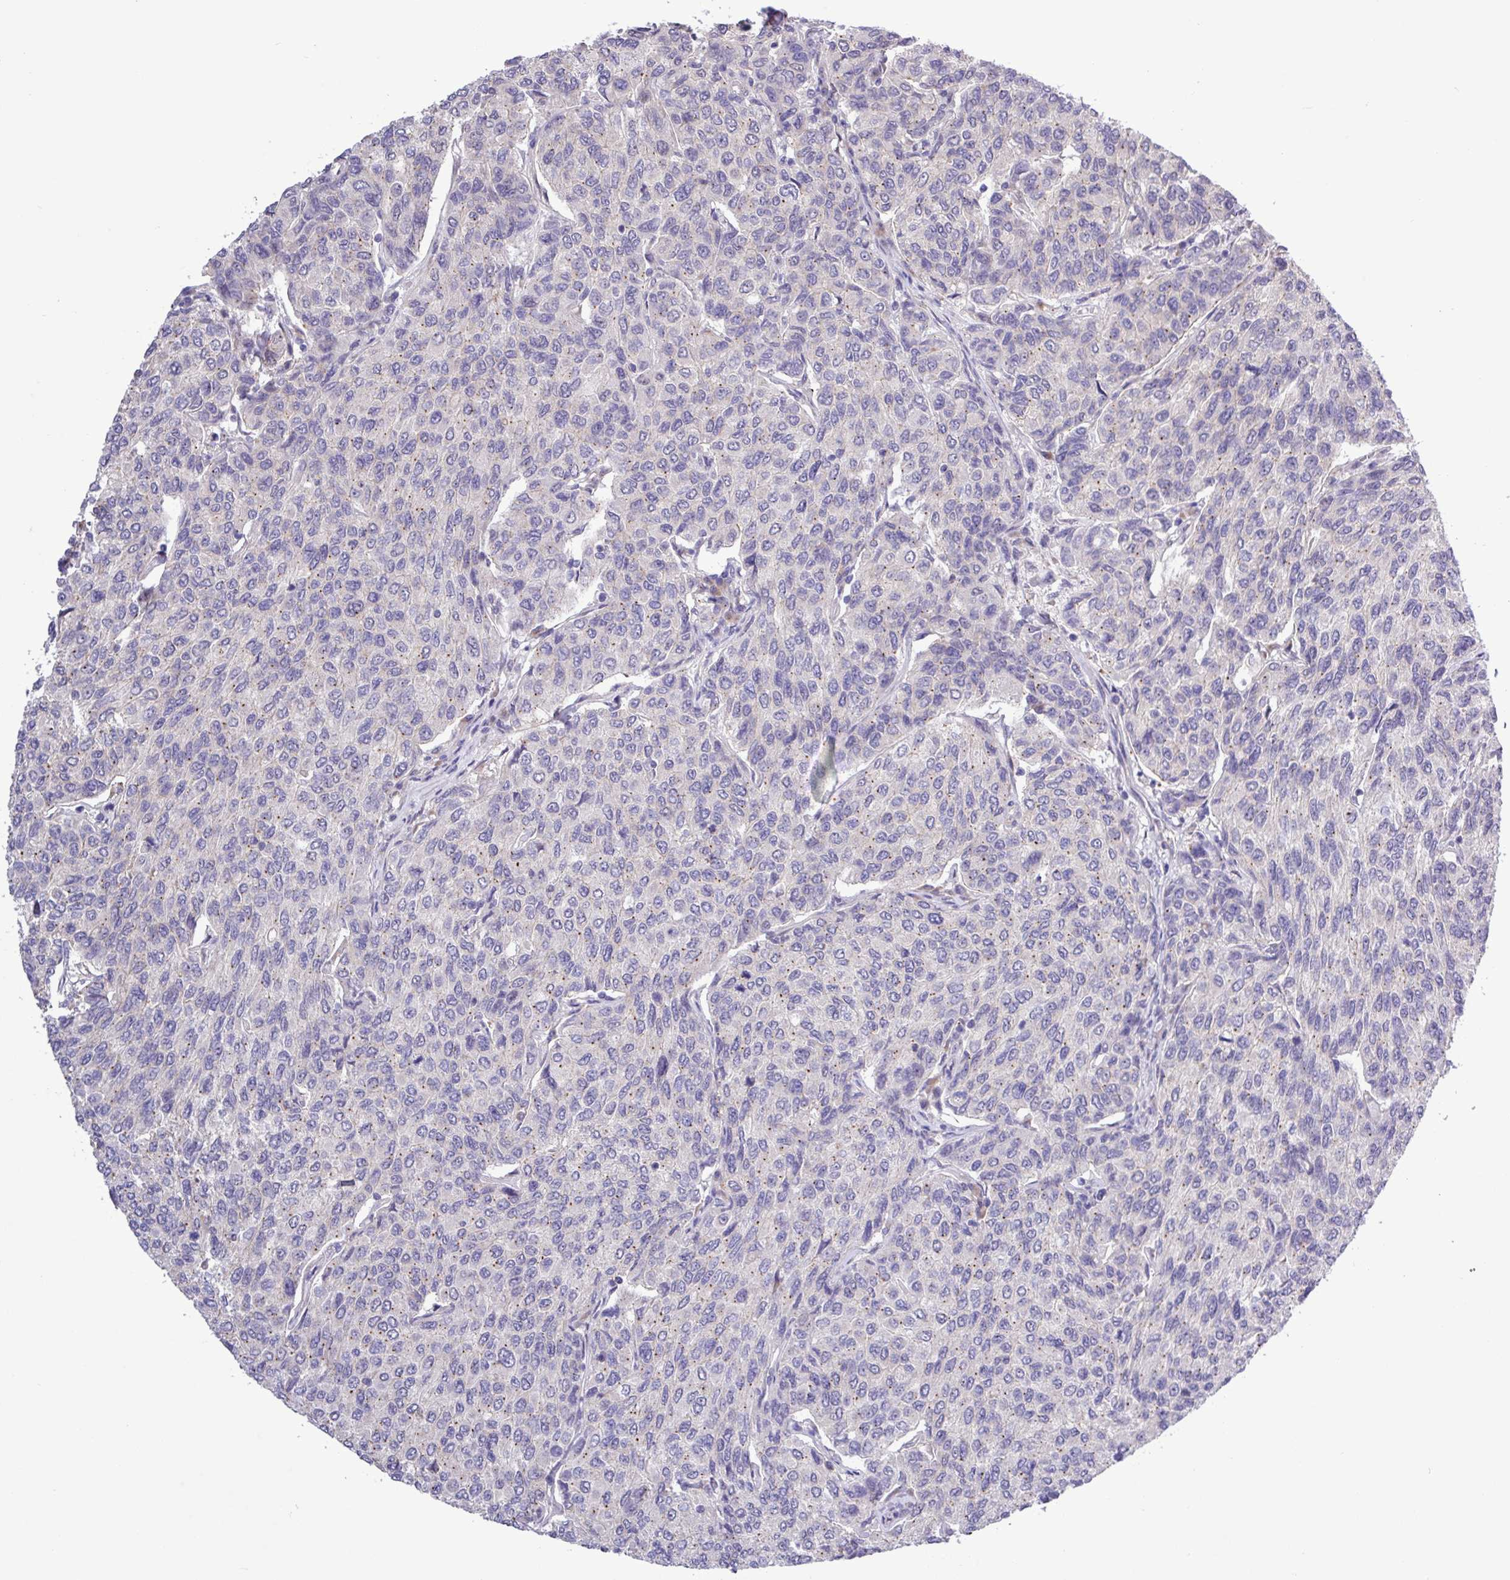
{"staining": {"intensity": "weak", "quantity": "<25%", "location": "cytoplasmic/membranous"}, "tissue": "breast cancer", "cell_type": "Tumor cells", "image_type": "cancer", "snomed": [{"axis": "morphology", "description": "Duct carcinoma"}, {"axis": "topography", "description": "Breast"}], "caption": "High power microscopy histopathology image of an immunohistochemistry image of breast intraductal carcinoma, revealing no significant expression in tumor cells.", "gene": "SPINK8", "patient": {"sex": "female", "age": 55}}